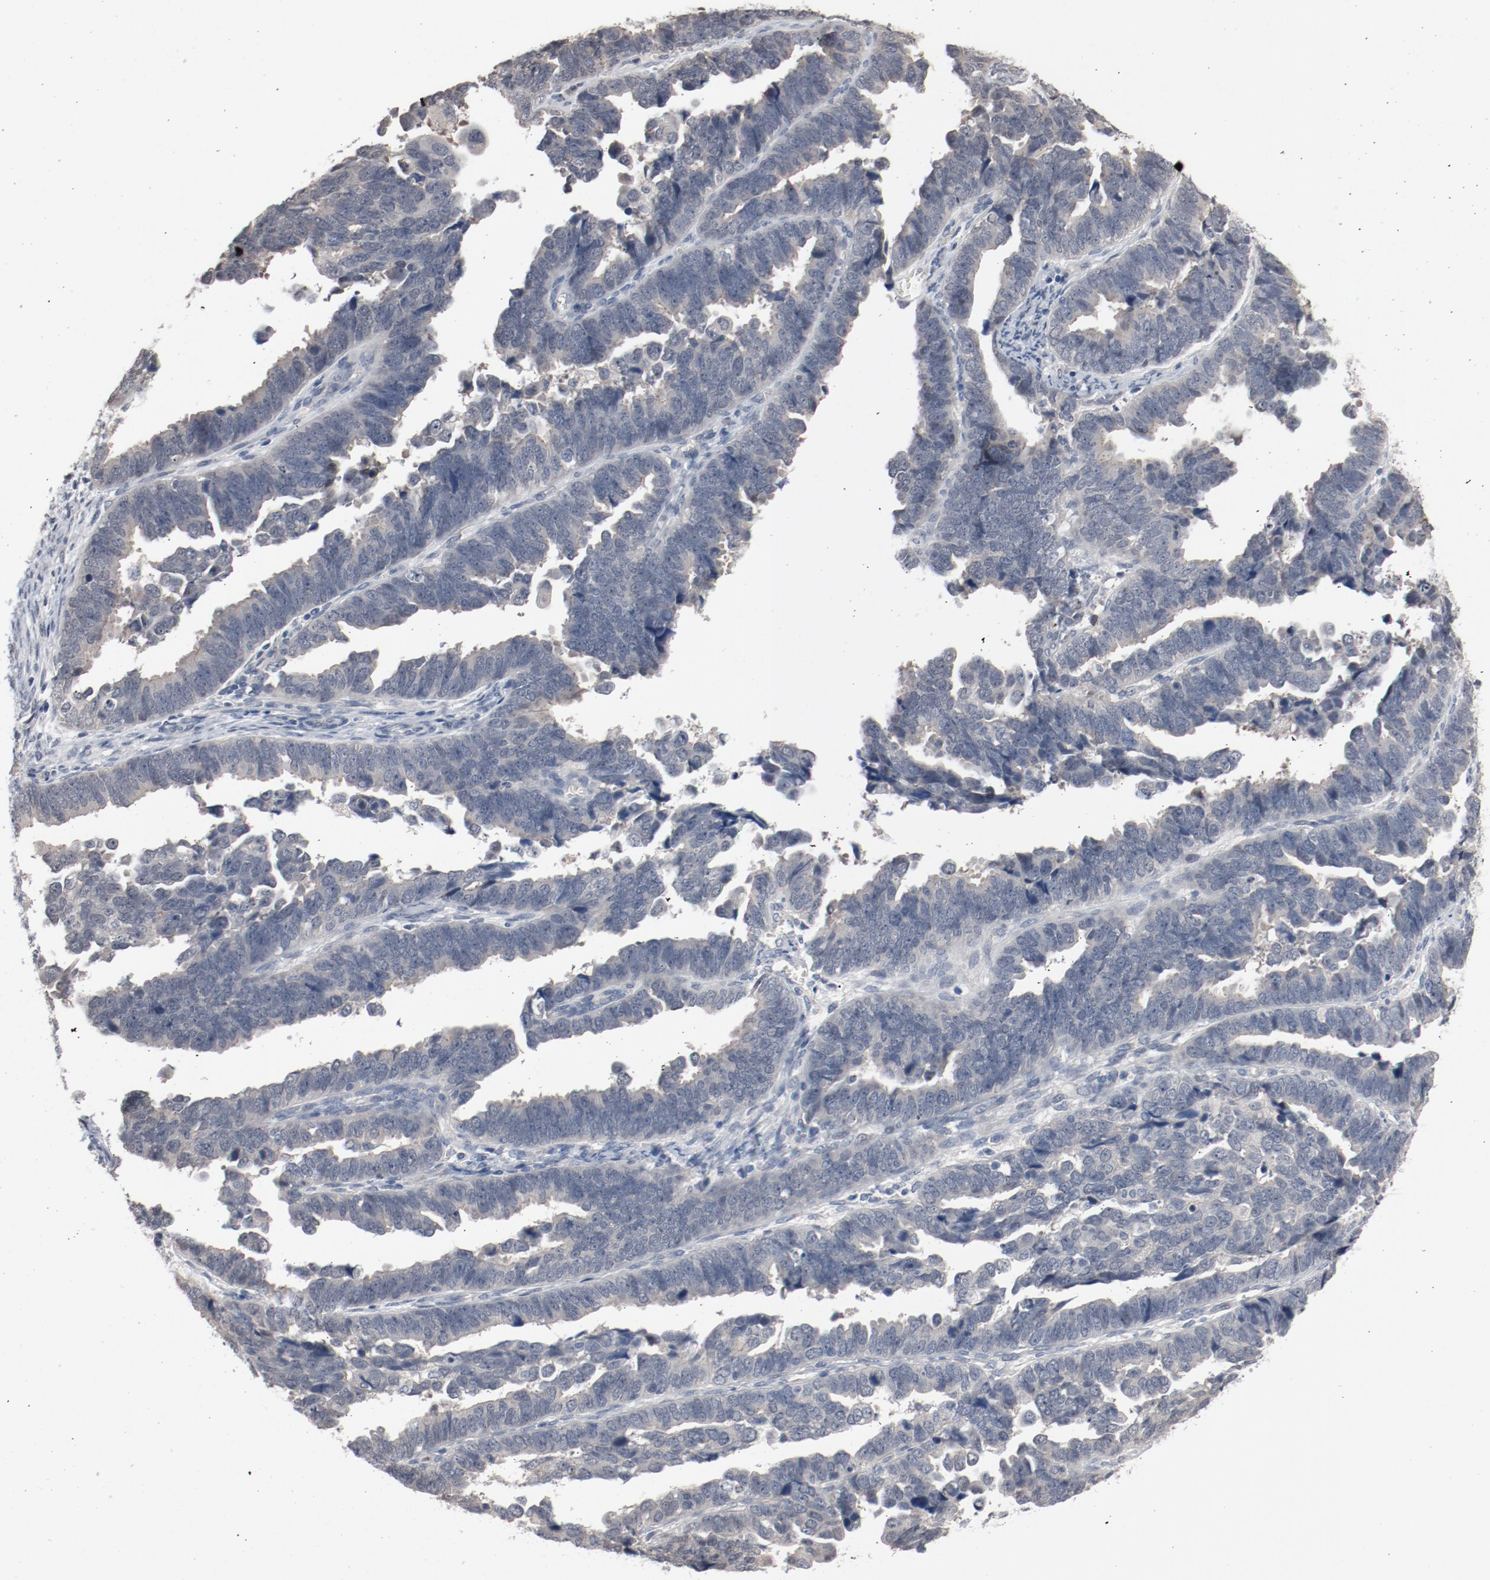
{"staining": {"intensity": "weak", "quantity": "25%-75%", "location": "cytoplasmic/membranous"}, "tissue": "endometrial cancer", "cell_type": "Tumor cells", "image_type": "cancer", "snomed": [{"axis": "morphology", "description": "Adenocarcinoma, NOS"}, {"axis": "topography", "description": "Endometrium"}], "caption": "This image reveals IHC staining of human endometrial cancer (adenocarcinoma), with low weak cytoplasmic/membranous staining in about 25%-75% of tumor cells.", "gene": "DNAL4", "patient": {"sex": "female", "age": 75}}